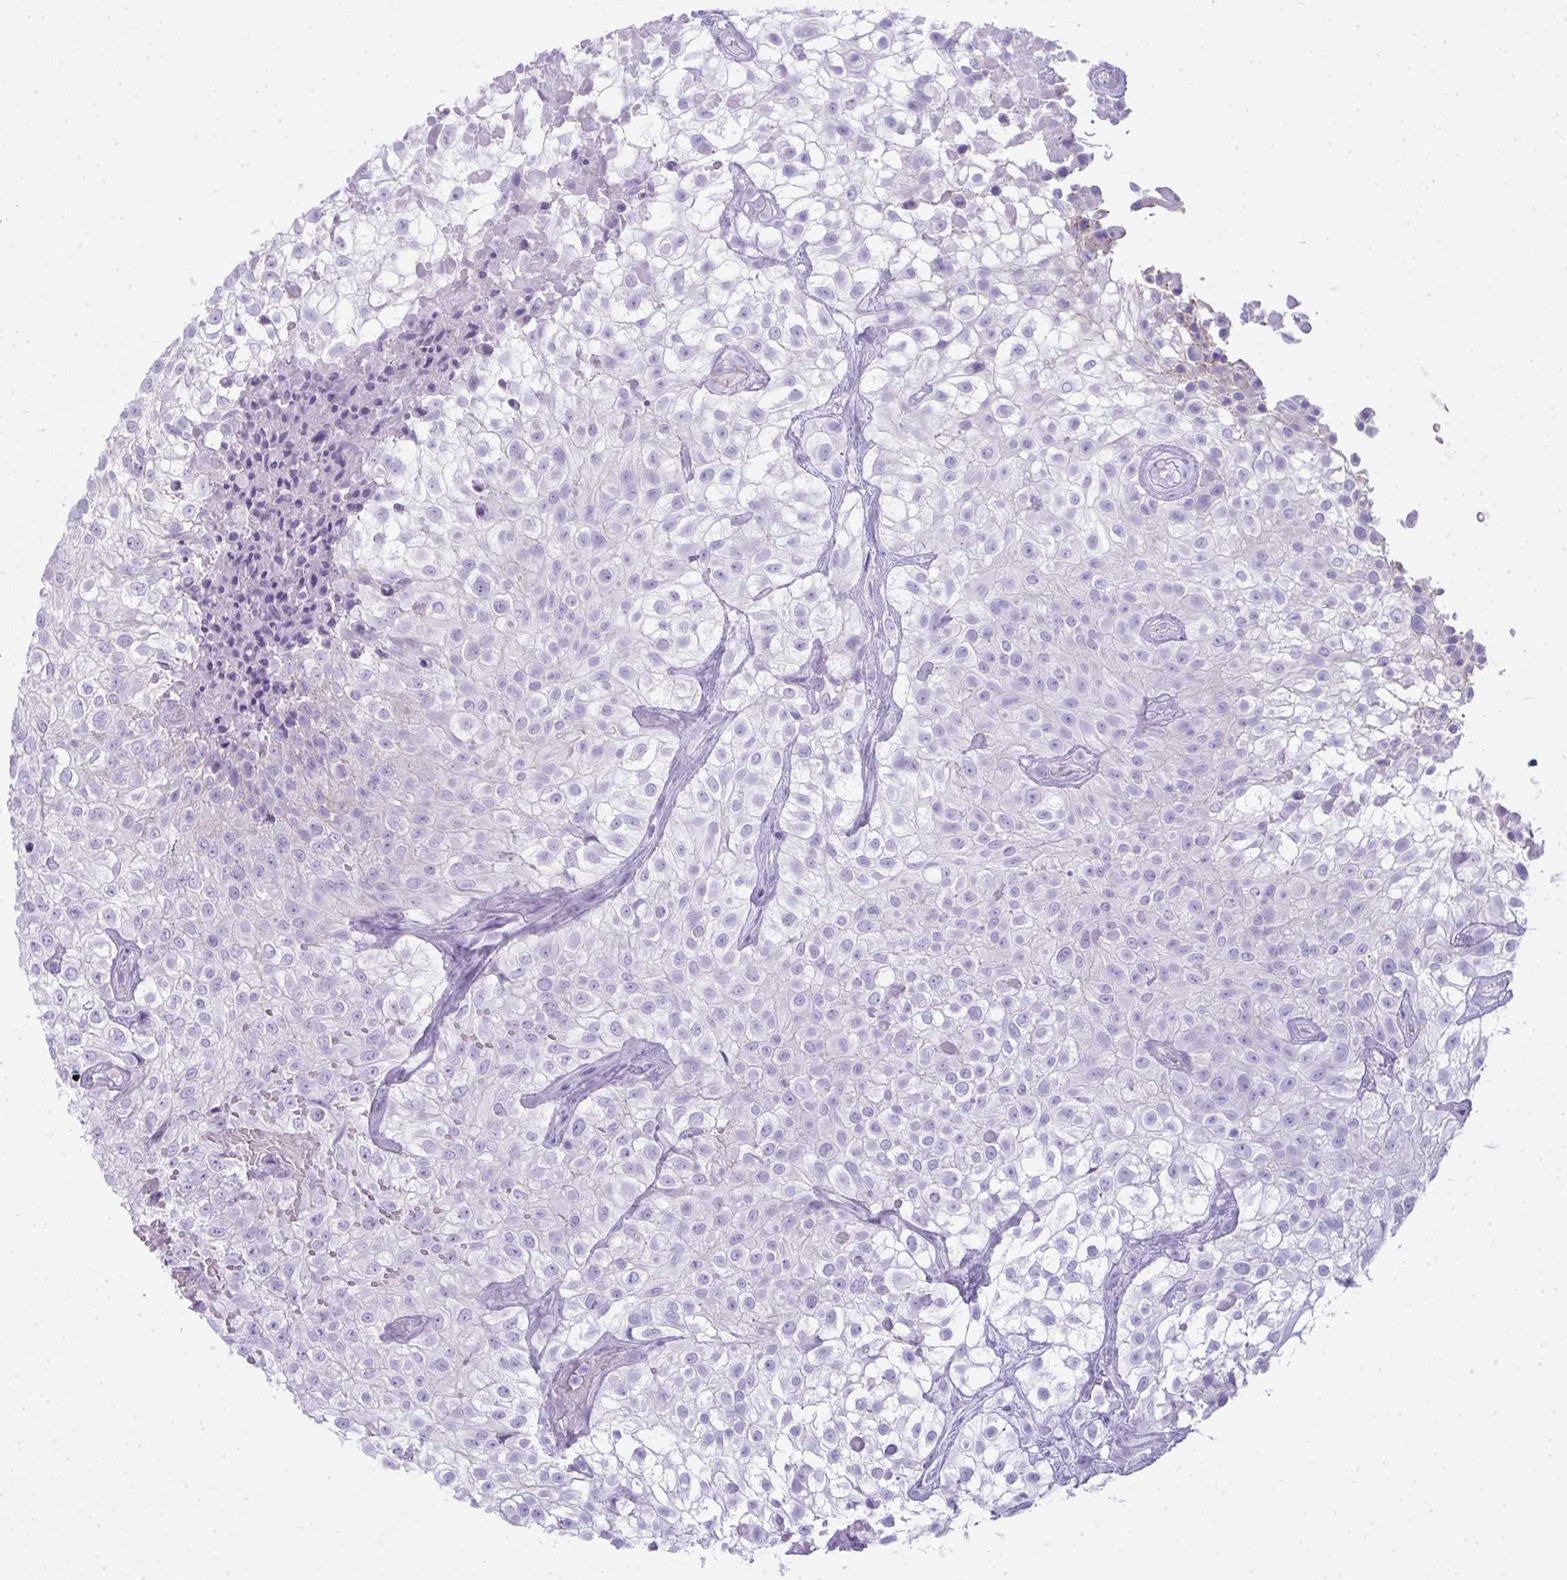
{"staining": {"intensity": "negative", "quantity": "none", "location": "none"}, "tissue": "urothelial cancer", "cell_type": "Tumor cells", "image_type": "cancer", "snomed": [{"axis": "morphology", "description": "Urothelial carcinoma, High grade"}, {"axis": "topography", "description": "Urinary bladder"}], "caption": "Tumor cells show no significant protein expression in high-grade urothelial carcinoma.", "gene": "RASL10A", "patient": {"sex": "male", "age": 56}}